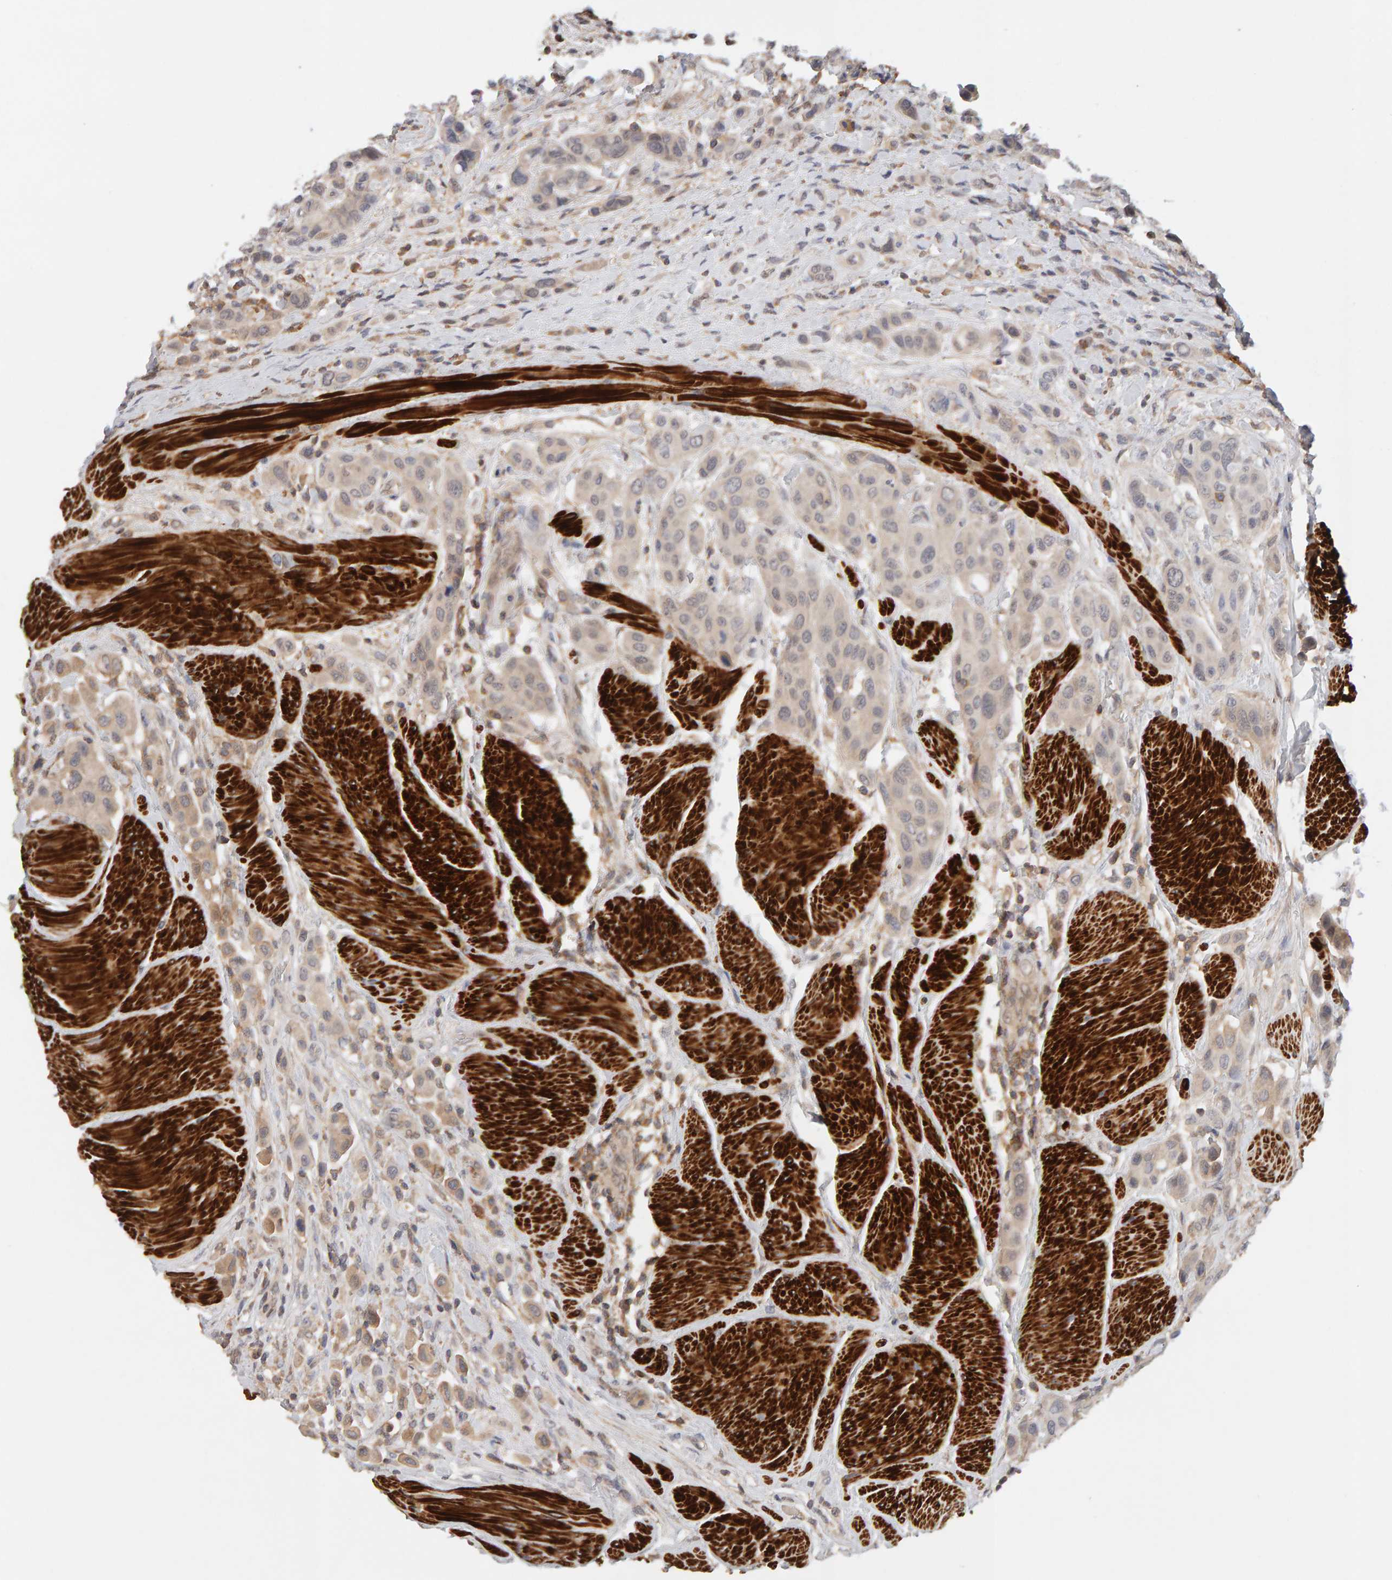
{"staining": {"intensity": "weak", "quantity": ">75%", "location": "cytoplasmic/membranous"}, "tissue": "urothelial cancer", "cell_type": "Tumor cells", "image_type": "cancer", "snomed": [{"axis": "morphology", "description": "Urothelial carcinoma, High grade"}, {"axis": "topography", "description": "Urinary bladder"}], "caption": "IHC staining of urothelial cancer, which demonstrates low levels of weak cytoplasmic/membranous positivity in about >75% of tumor cells indicating weak cytoplasmic/membranous protein staining. The staining was performed using DAB (3,3'-diaminobenzidine) (brown) for protein detection and nuclei were counterstained in hematoxylin (blue).", "gene": "NUDCD1", "patient": {"sex": "male", "age": 50}}